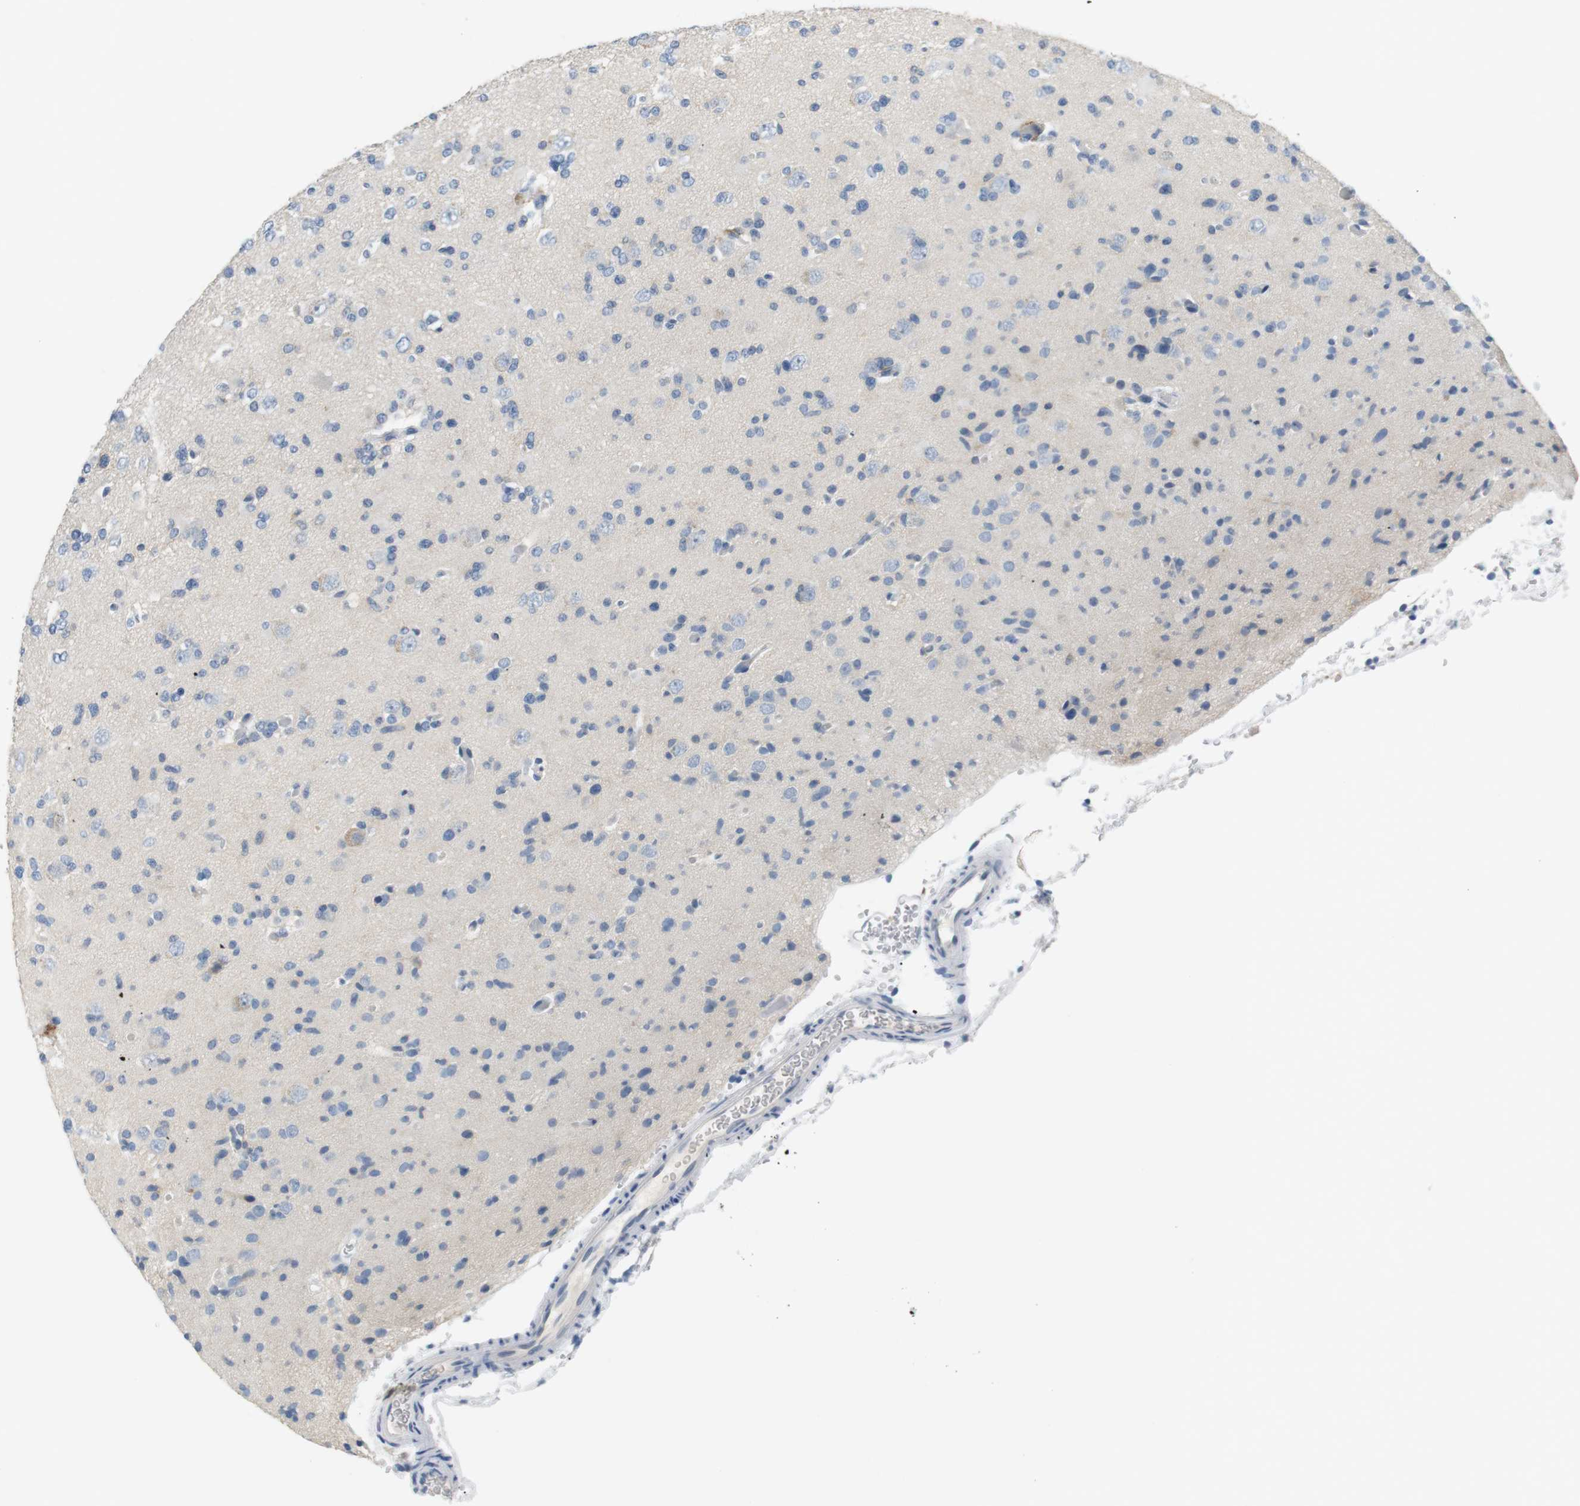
{"staining": {"intensity": "negative", "quantity": "none", "location": "none"}, "tissue": "glioma", "cell_type": "Tumor cells", "image_type": "cancer", "snomed": [{"axis": "morphology", "description": "Glioma, malignant, Low grade"}, {"axis": "topography", "description": "Brain"}], "caption": "Image shows no significant protein expression in tumor cells of glioma.", "gene": "FCGRT", "patient": {"sex": "female", "age": 22}}